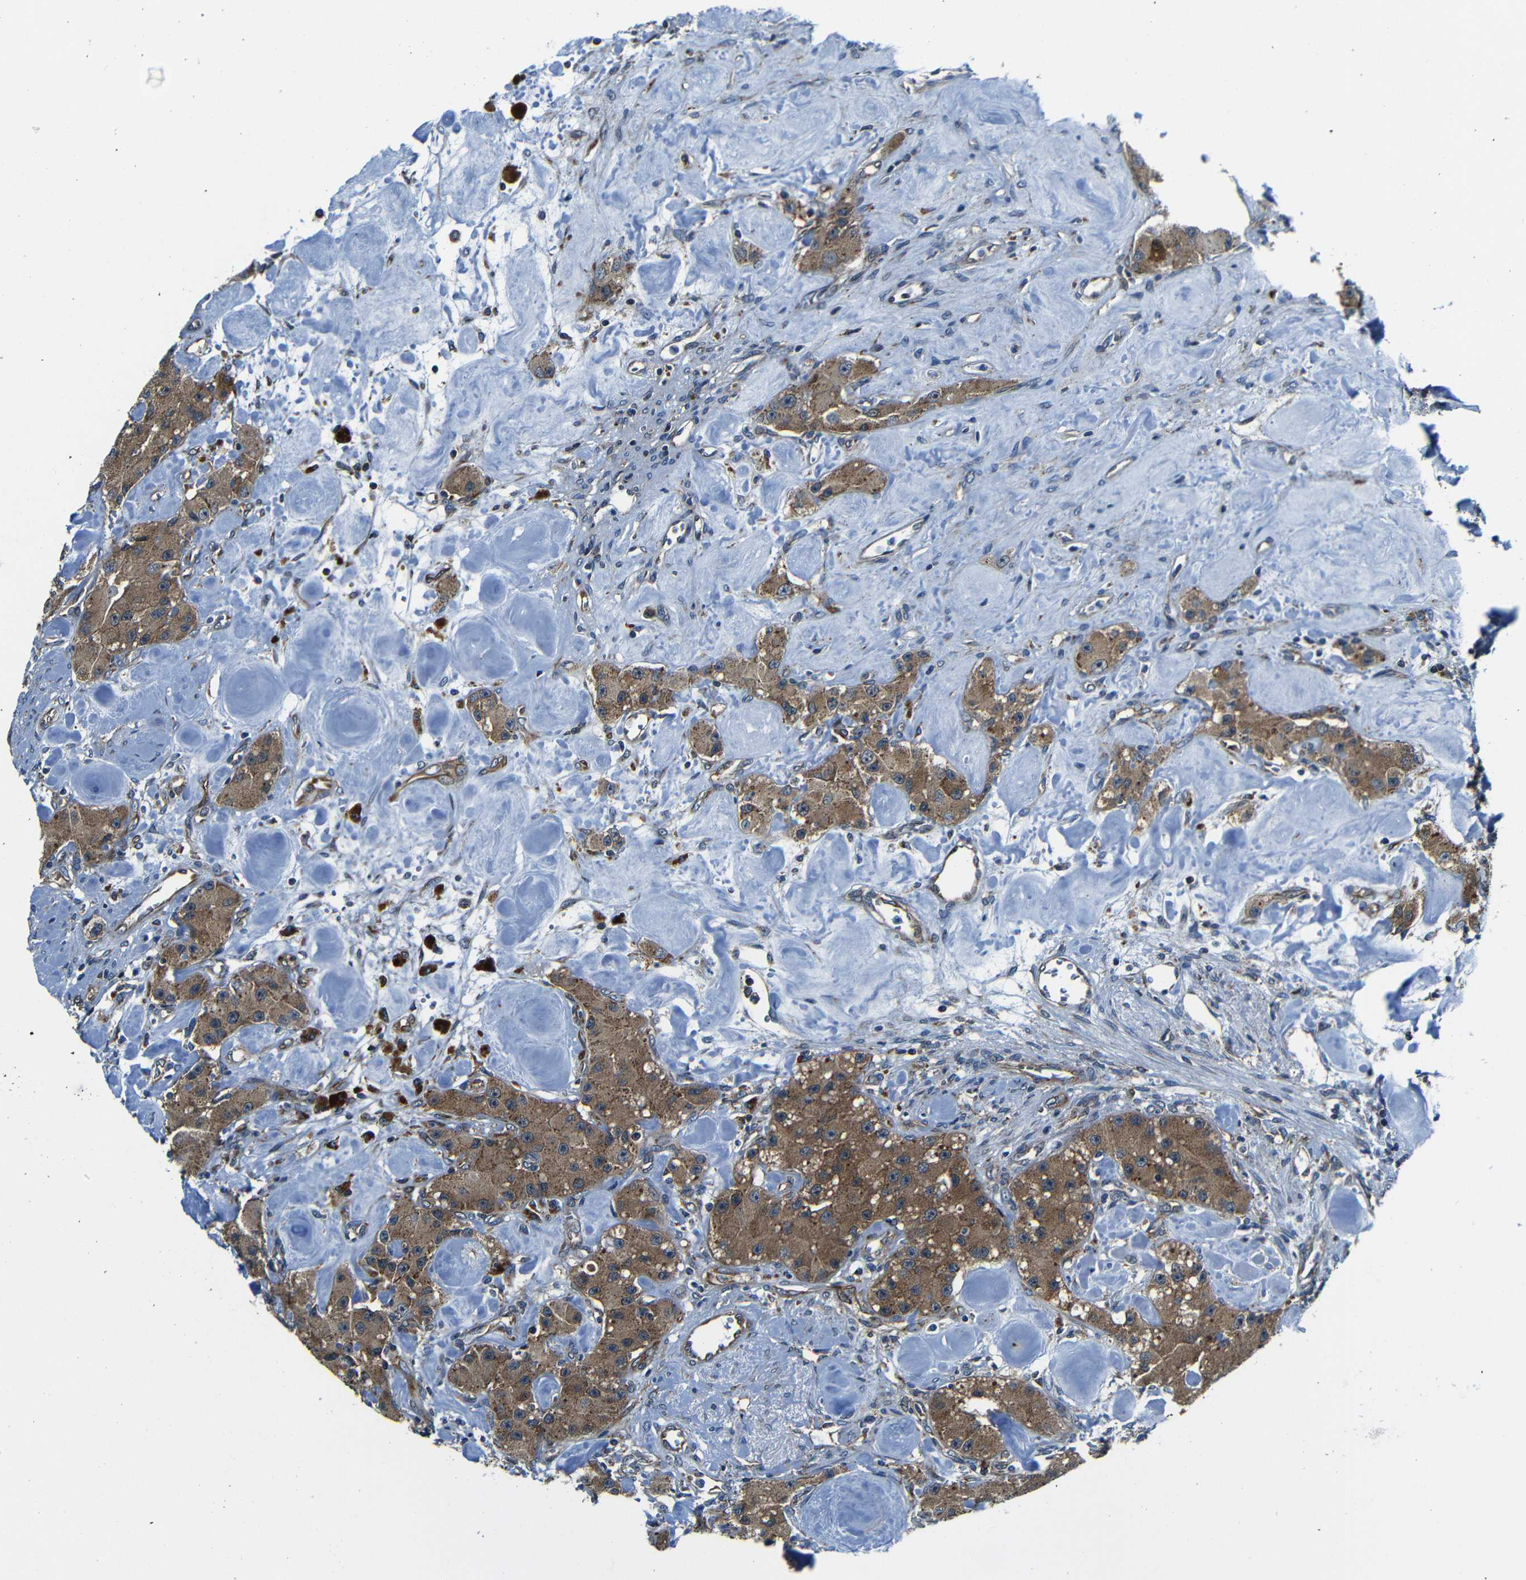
{"staining": {"intensity": "moderate", "quantity": ">75%", "location": "cytoplasmic/membranous"}, "tissue": "carcinoid", "cell_type": "Tumor cells", "image_type": "cancer", "snomed": [{"axis": "morphology", "description": "Carcinoid, malignant, NOS"}, {"axis": "topography", "description": "Pancreas"}], "caption": "Immunohistochemistry (IHC) histopathology image of neoplastic tissue: carcinoid (malignant) stained using IHC reveals medium levels of moderate protein expression localized specifically in the cytoplasmic/membranous of tumor cells, appearing as a cytoplasmic/membranous brown color.", "gene": "ABCE1", "patient": {"sex": "male", "age": 41}}